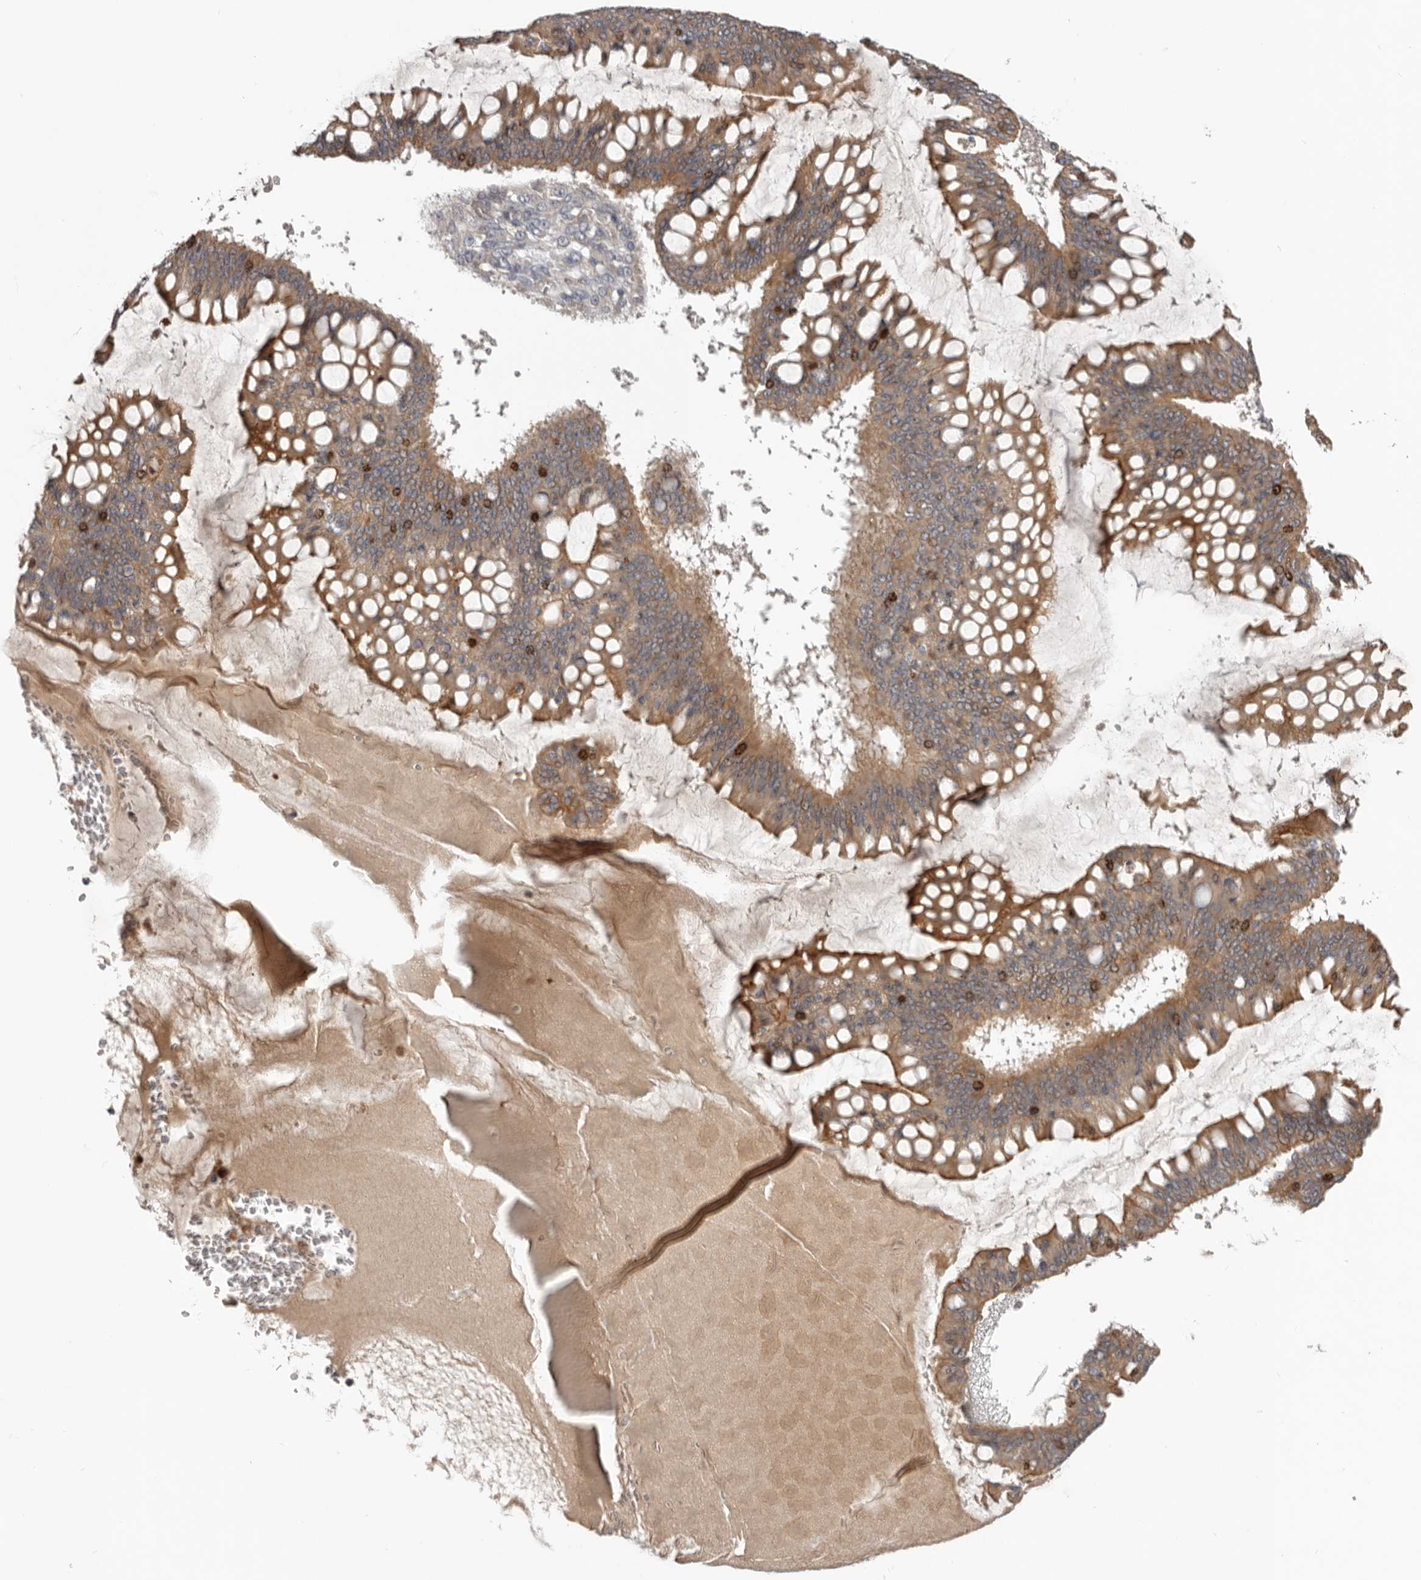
{"staining": {"intensity": "moderate", "quantity": ">75%", "location": "cytoplasmic/membranous"}, "tissue": "ovarian cancer", "cell_type": "Tumor cells", "image_type": "cancer", "snomed": [{"axis": "morphology", "description": "Cystadenocarcinoma, mucinous, NOS"}, {"axis": "topography", "description": "Ovary"}], "caption": "Human ovarian cancer (mucinous cystadenocarcinoma) stained with a protein marker reveals moderate staining in tumor cells.", "gene": "CDCA8", "patient": {"sex": "female", "age": 73}}